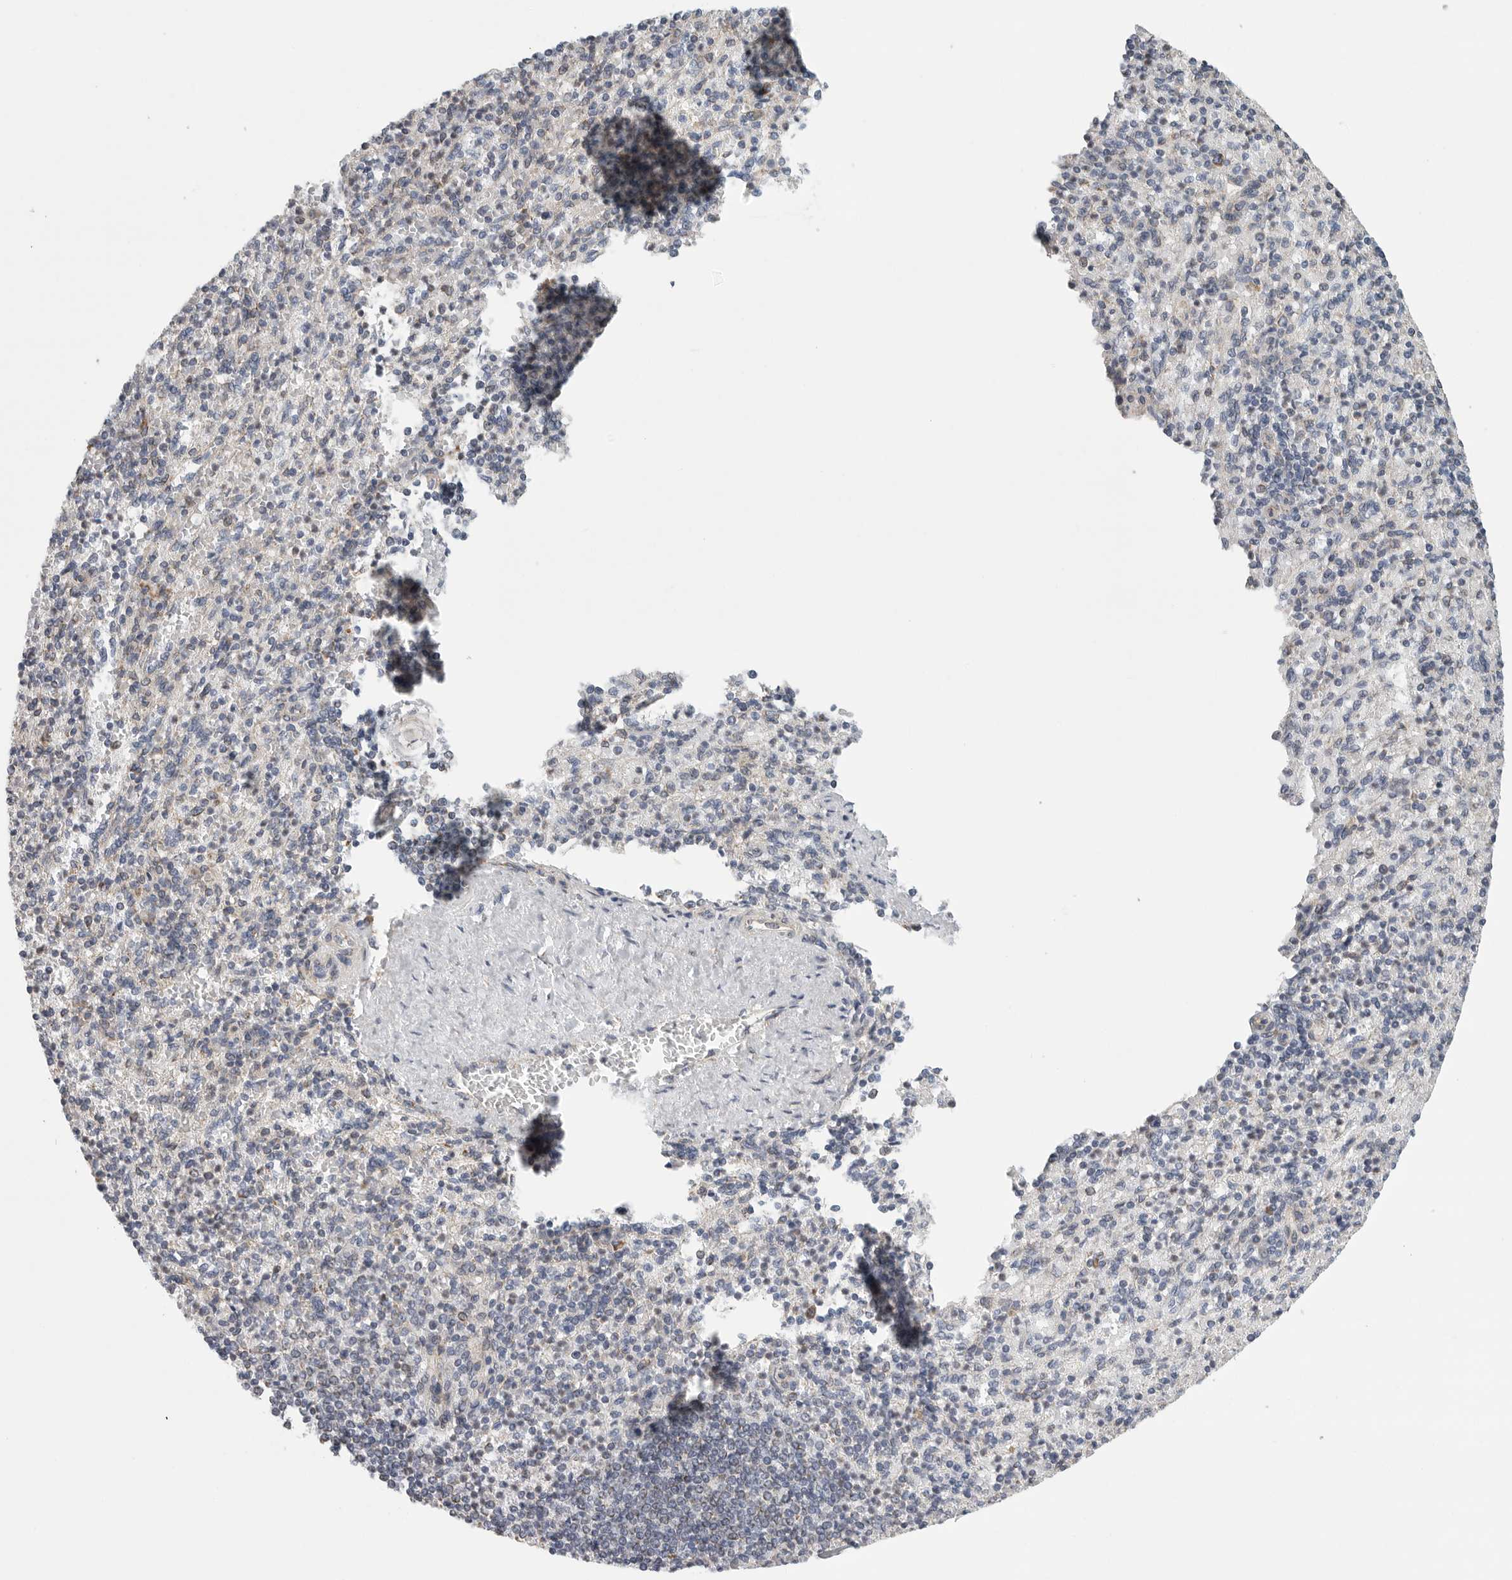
{"staining": {"intensity": "negative", "quantity": "none", "location": "none"}, "tissue": "spleen", "cell_type": "Cells in red pulp", "image_type": "normal", "snomed": [{"axis": "morphology", "description": "Normal tissue, NOS"}, {"axis": "topography", "description": "Spleen"}], "caption": "High magnification brightfield microscopy of benign spleen stained with DAB (brown) and counterstained with hematoxylin (blue): cells in red pulp show no significant expression.", "gene": "FKBP8", "patient": {"sex": "female", "age": 74}}